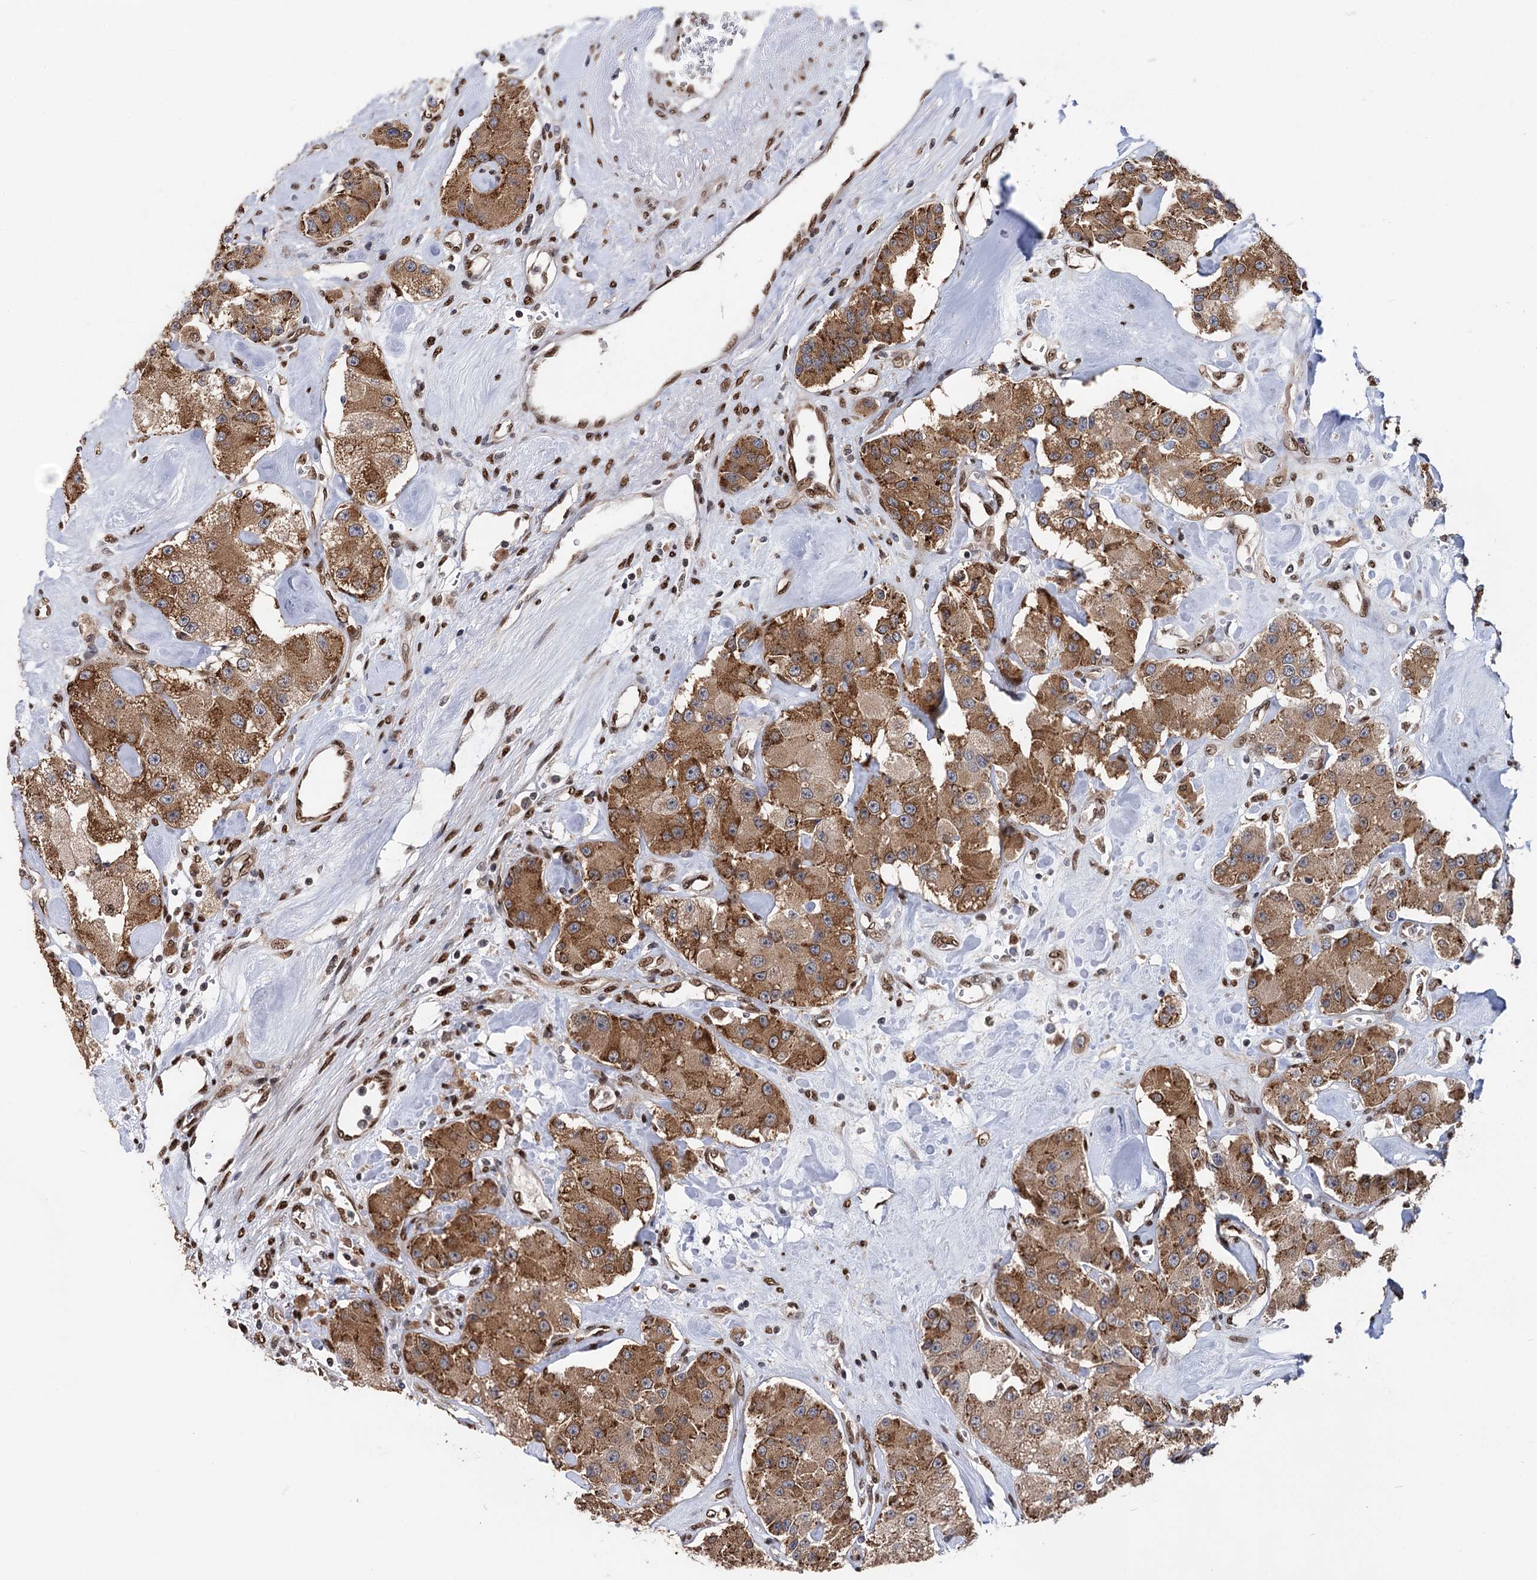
{"staining": {"intensity": "moderate", "quantity": ">75%", "location": "cytoplasmic/membranous"}, "tissue": "carcinoid", "cell_type": "Tumor cells", "image_type": "cancer", "snomed": [{"axis": "morphology", "description": "Carcinoid, malignant, NOS"}, {"axis": "topography", "description": "Pancreas"}], "caption": "Carcinoid (malignant) stained with a protein marker demonstrates moderate staining in tumor cells.", "gene": "MESD", "patient": {"sex": "male", "age": 41}}